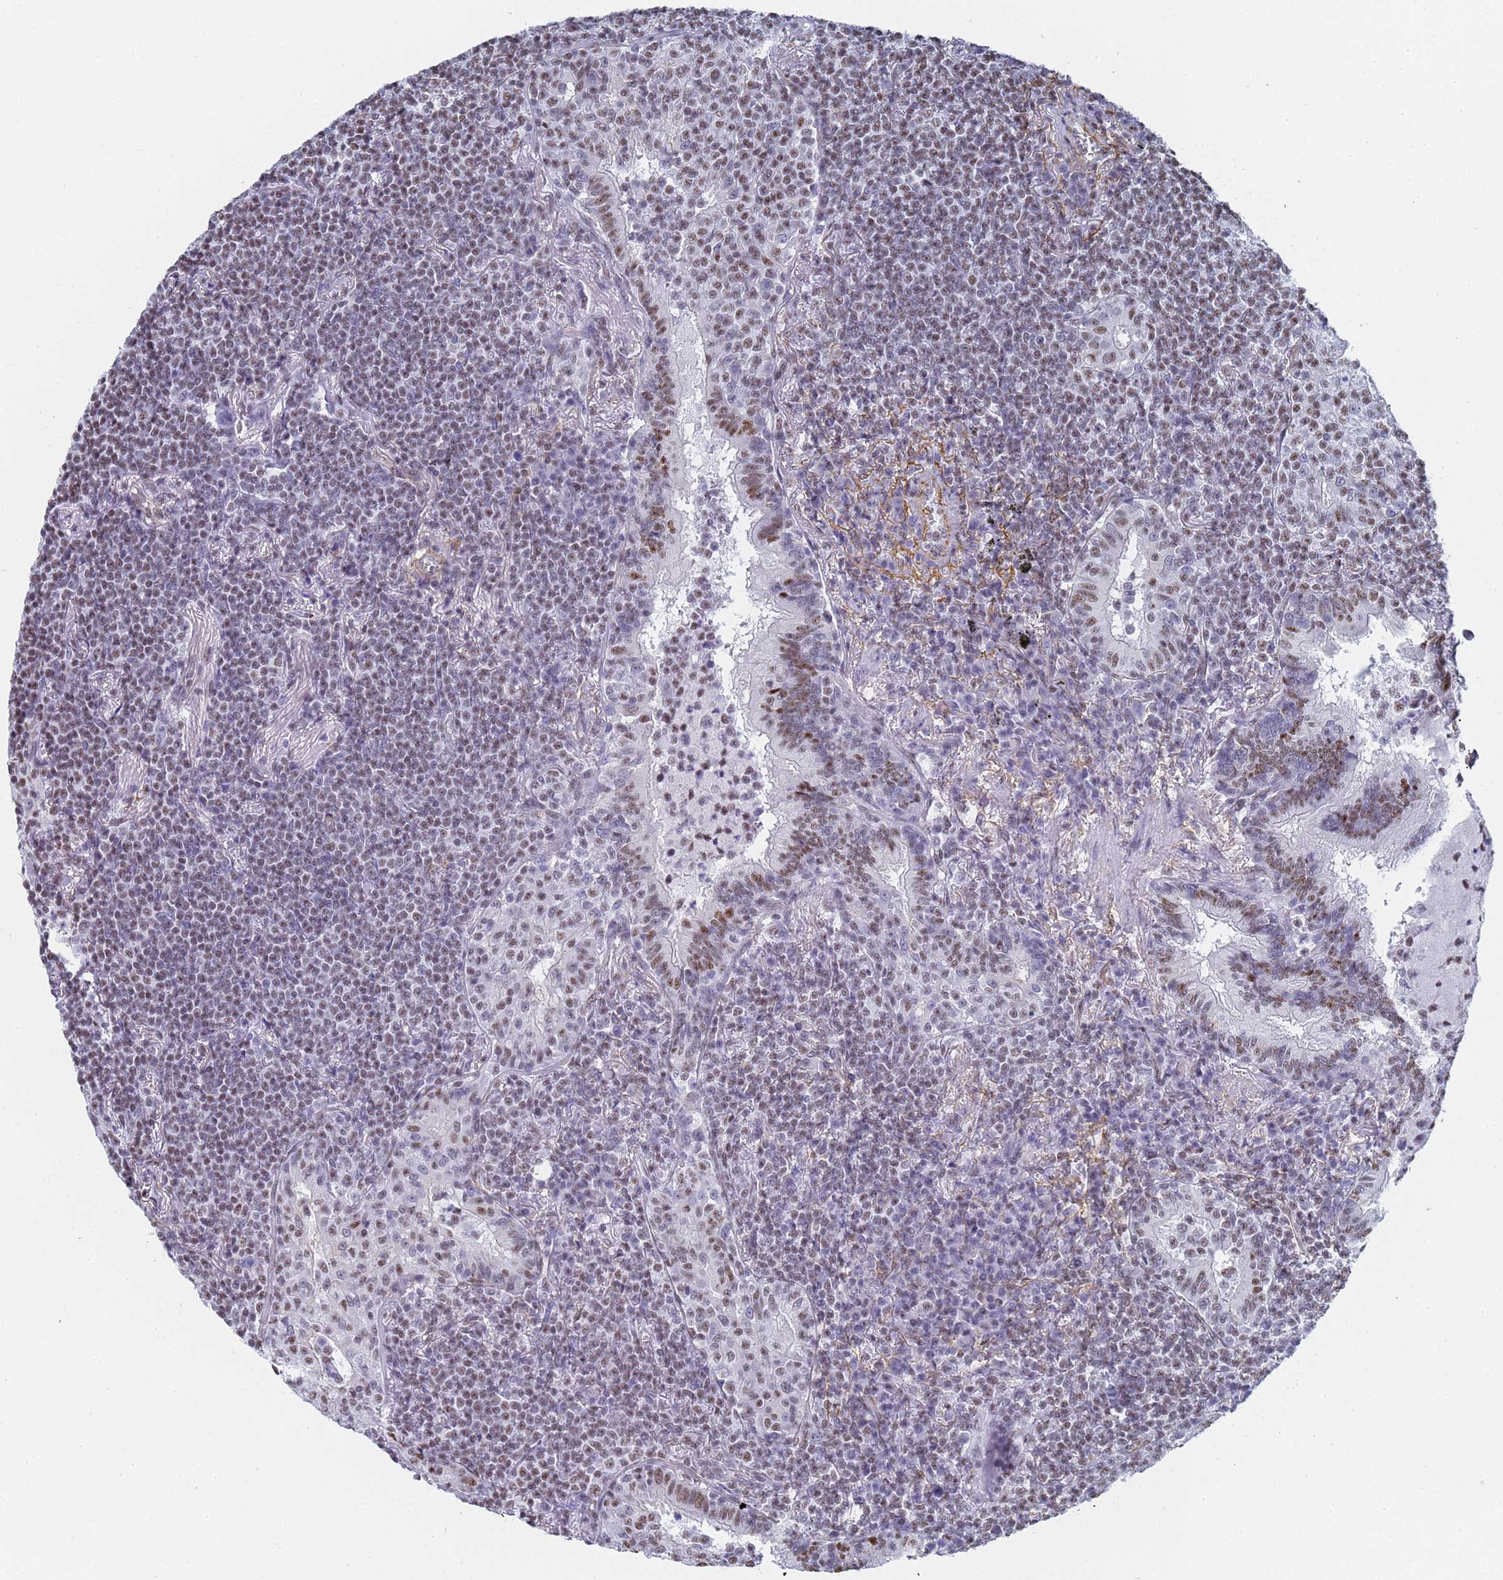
{"staining": {"intensity": "moderate", "quantity": "25%-75%", "location": "nuclear"}, "tissue": "lymphoma", "cell_type": "Tumor cells", "image_type": "cancer", "snomed": [{"axis": "morphology", "description": "Malignant lymphoma, non-Hodgkin's type, Low grade"}, {"axis": "topography", "description": "Lung"}], "caption": "Brown immunohistochemical staining in human lymphoma displays moderate nuclear expression in about 25%-75% of tumor cells.", "gene": "PRRT4", "patient": {"sex": "female", "age": 71}}